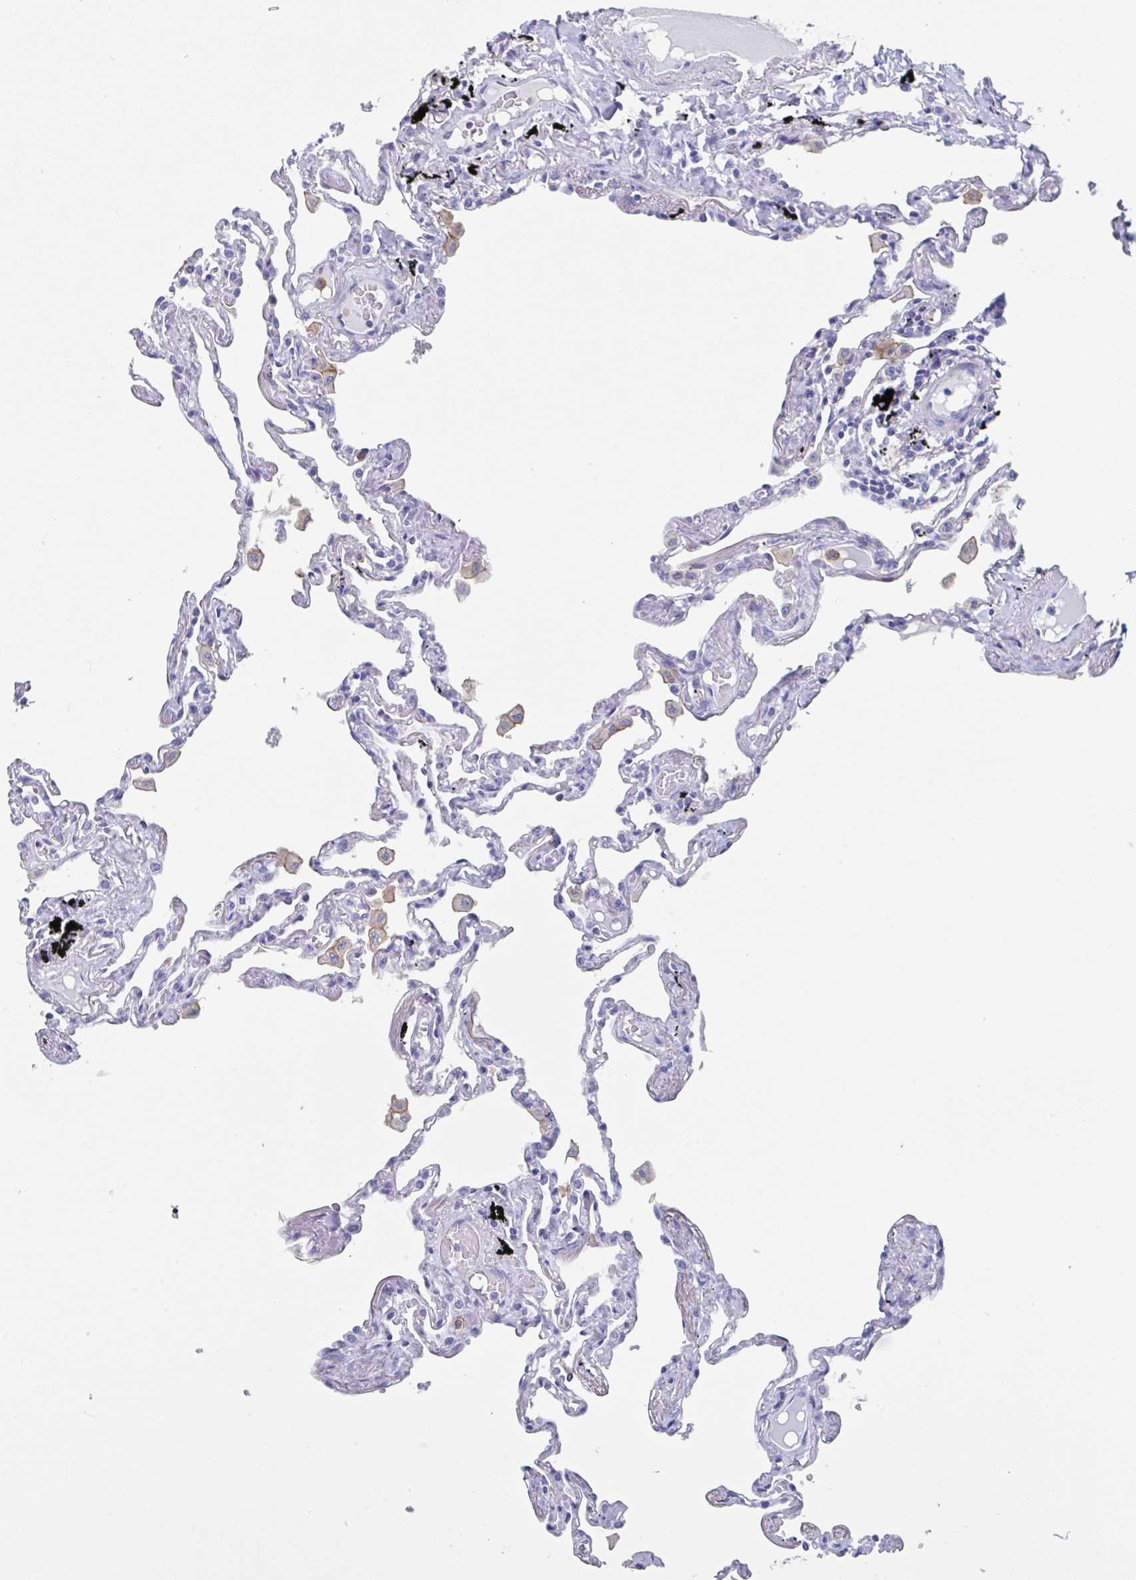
{"staining": {"intensity": "negative", "quantity": "none", "location": "none"}, "tissue": "lung", "cell_type": "Alveolar cells", "image_type": "normal", "snomed": [{"axis": "morphology", "description": "Normal tissue, NOS"}, {"axis": "topography", "description": "Lung"}], "caption": "IHC photomicrograph of unremarkable lung stained for a protein (brown), which exhibits no staining in alveolar cells. (DAB IHC with hematoxylin counter stain).", "gene": "FCGR3A", "patient": {"sex": "female", "age": 67}}